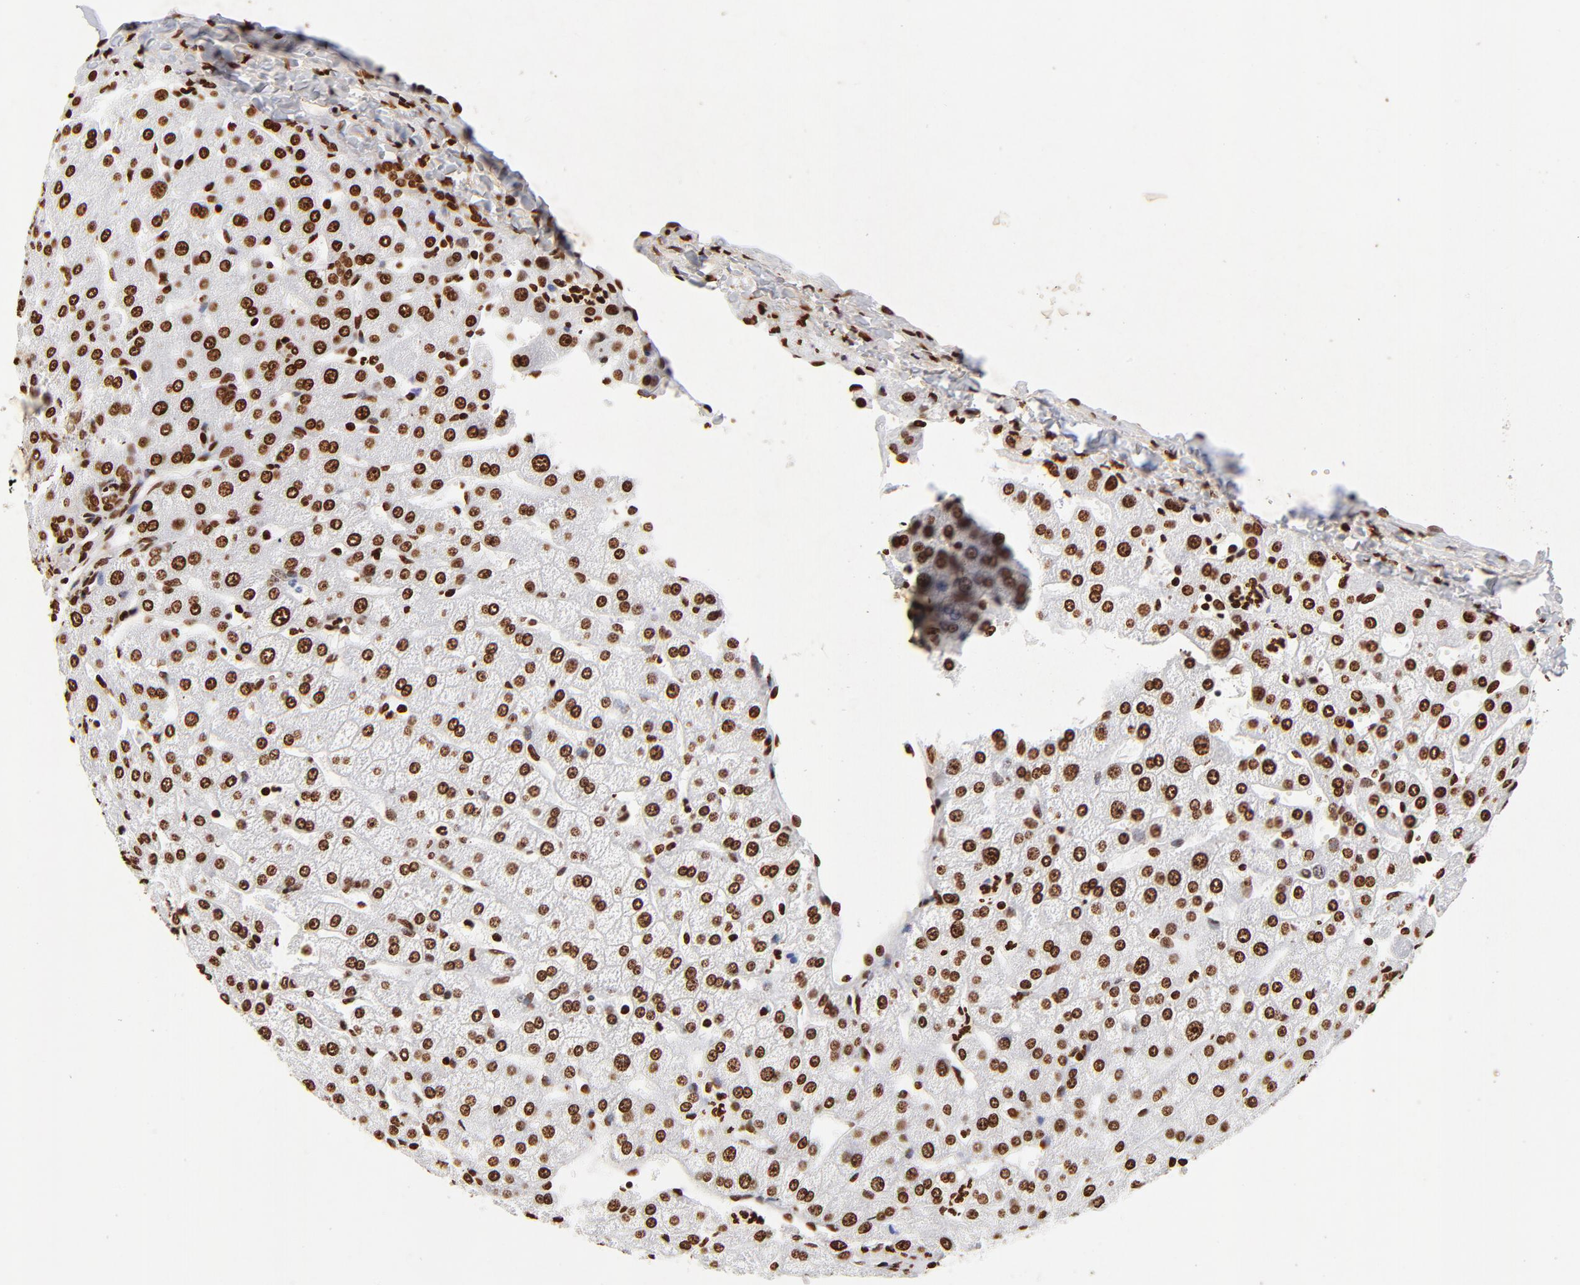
{"staining": {"intensity": "strong", "quantity": ">75%", "location": "nuclear"}, "tissue": "liver", "cell_type": "Cholangiocytes", "image_type": "normal", "snomed": [{"axis": "morphology", "description": "Normal tissue, NOS"}, {"axis": "morphology", "description": "Fibrosis, NOS"}, {"axis": "topography", "description": "Liver"}], "caption": "The immunohistochemical stain shows strong nuclear positivity in cholangiocytes of unremarkable liver.", "gene": "FBH1", "patient": {"sex": "female", "age": 29}}